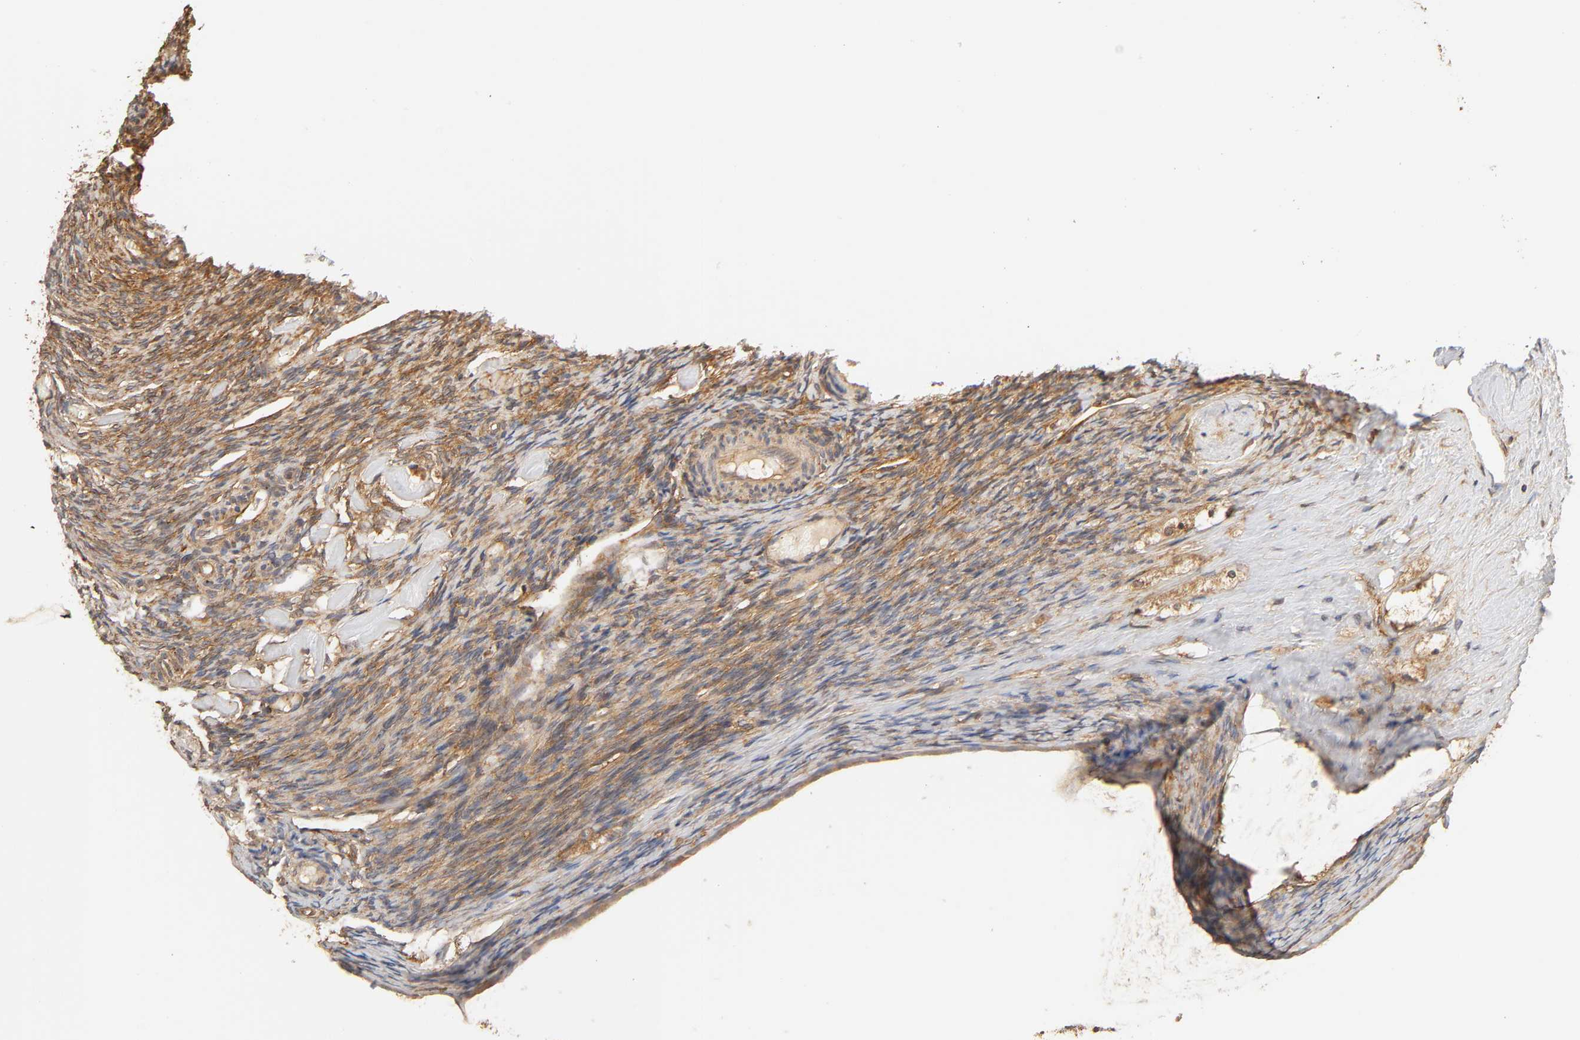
{"staining": {"intensity": "moderate", "quantity": ">75%", "location": "cytoplasmic/membranous"}, "tissue": "ovary", "cell_type": "Follicle cells", "image_type": "normal", "snomed": [{"axis": "morphology", "description": "Normal tissue, NOS"}, {"axis": "topography", "description": "Ovary"}], "caption": "DAB immunohistochemical staining of normal human ovary displays moderate cytoplasmic/membranous protein positivity in approximately >75% of follicle cells. (DAB = brown stain, brightfield microscopy at high magnification).", "gene": "EPS8", "patient": {"sex": "female", "age": 60}}